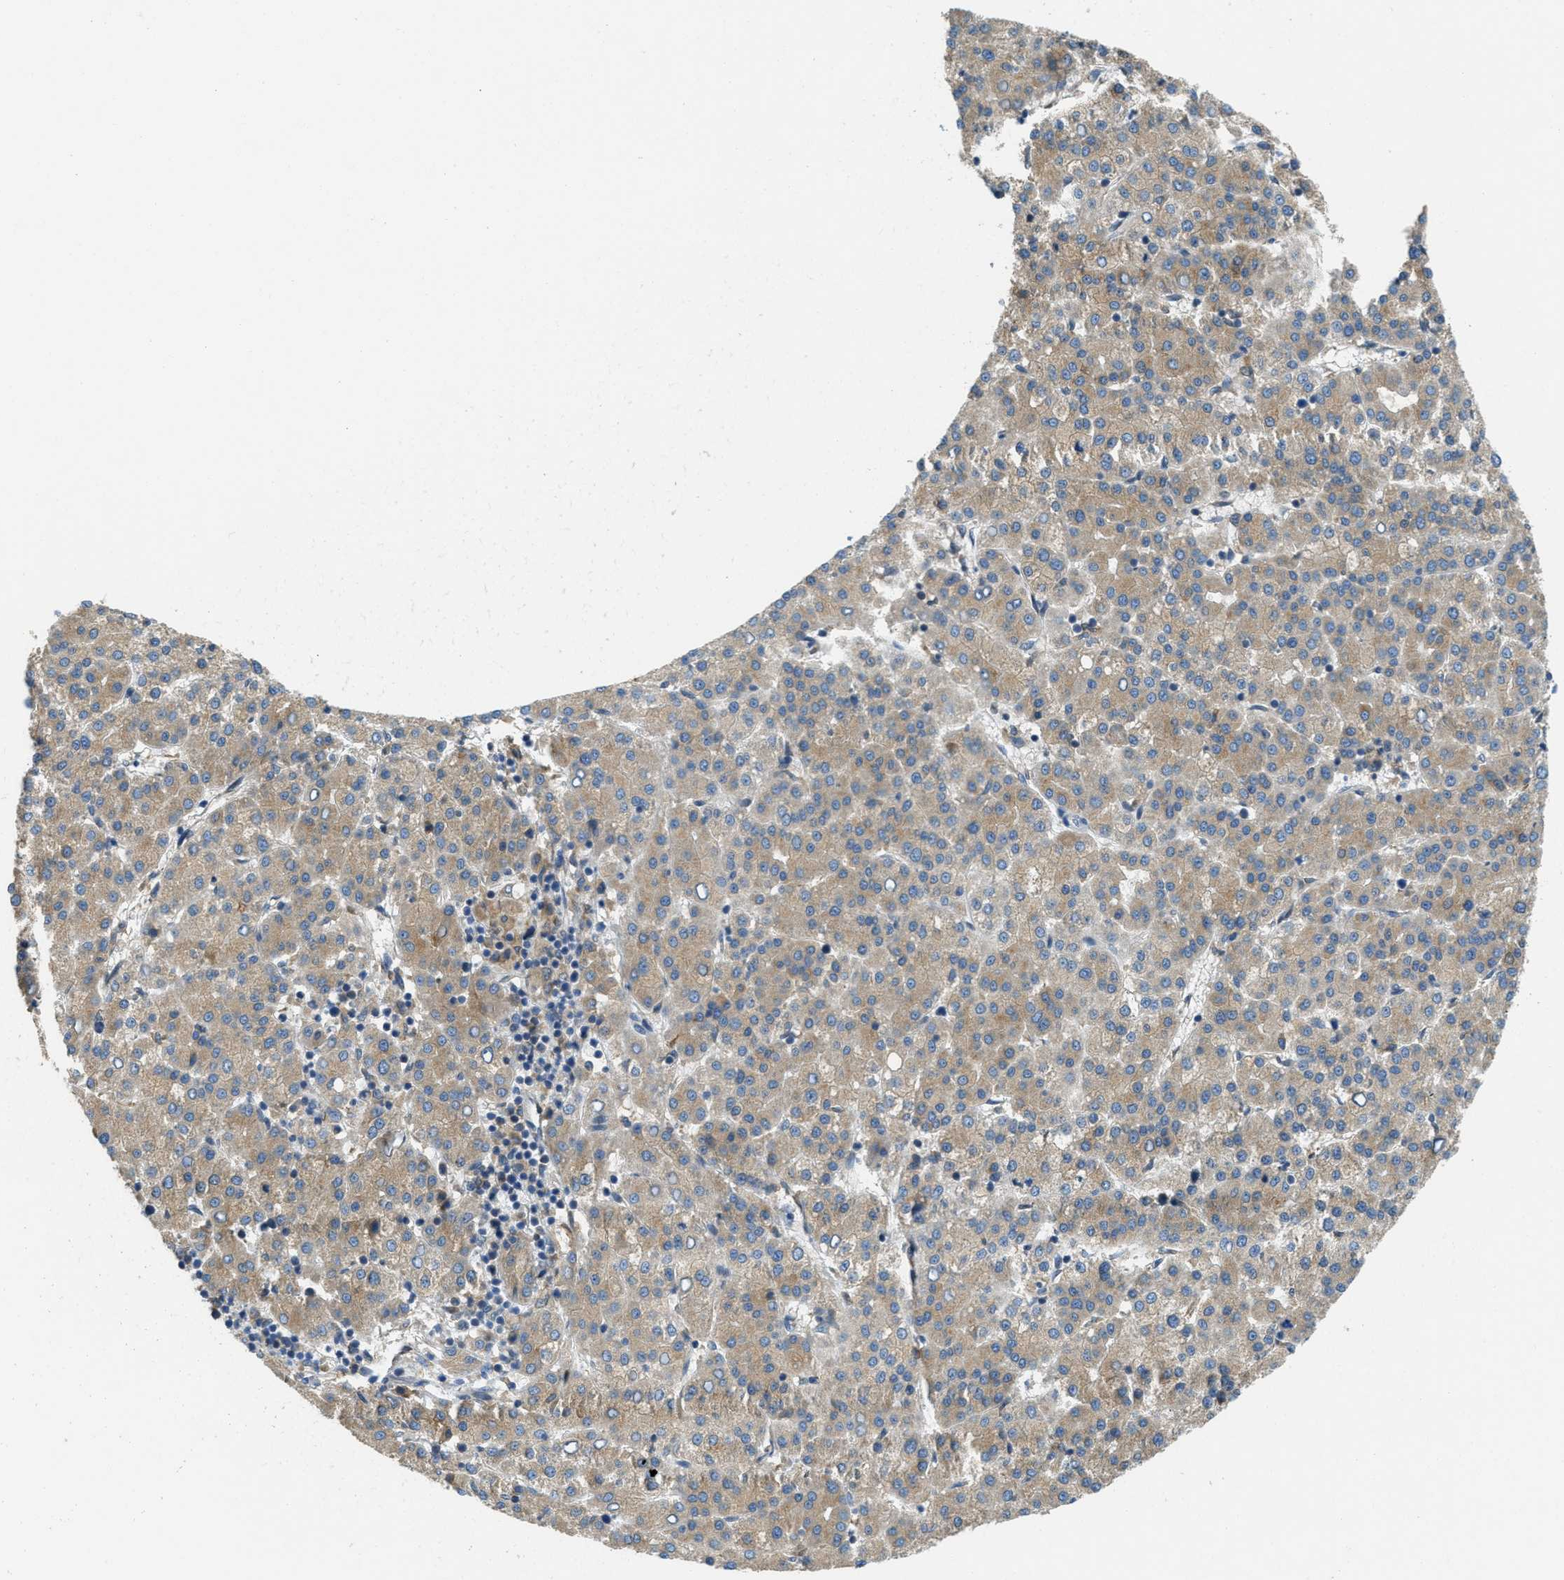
{"staining": {"intensity": "weak", "quantity": ">75%", "location": "cytoplasmic/membranous"}, "tissue": "liver cancer", "cell_type": "Tumor cells", "image_type": "cancer", "snomed": [{"axis": "morphology", "description": "Carcinoma, Hepatocellular, NOS"}, {"axis": "topography", "description": "Liver"}], "caption": "Immunohistochemistry micrograph of neoplastic tissue: human liver hepatocellular carcinoma stained using IHC shows low levels of weak protein expression localized specifically in the cytoplasmic/membranous of tumor cells, appearing as a cytoplasmic/membranous brown color.", "gene": "MPDU1", "patient": {"sex": "female", "age": 58}}